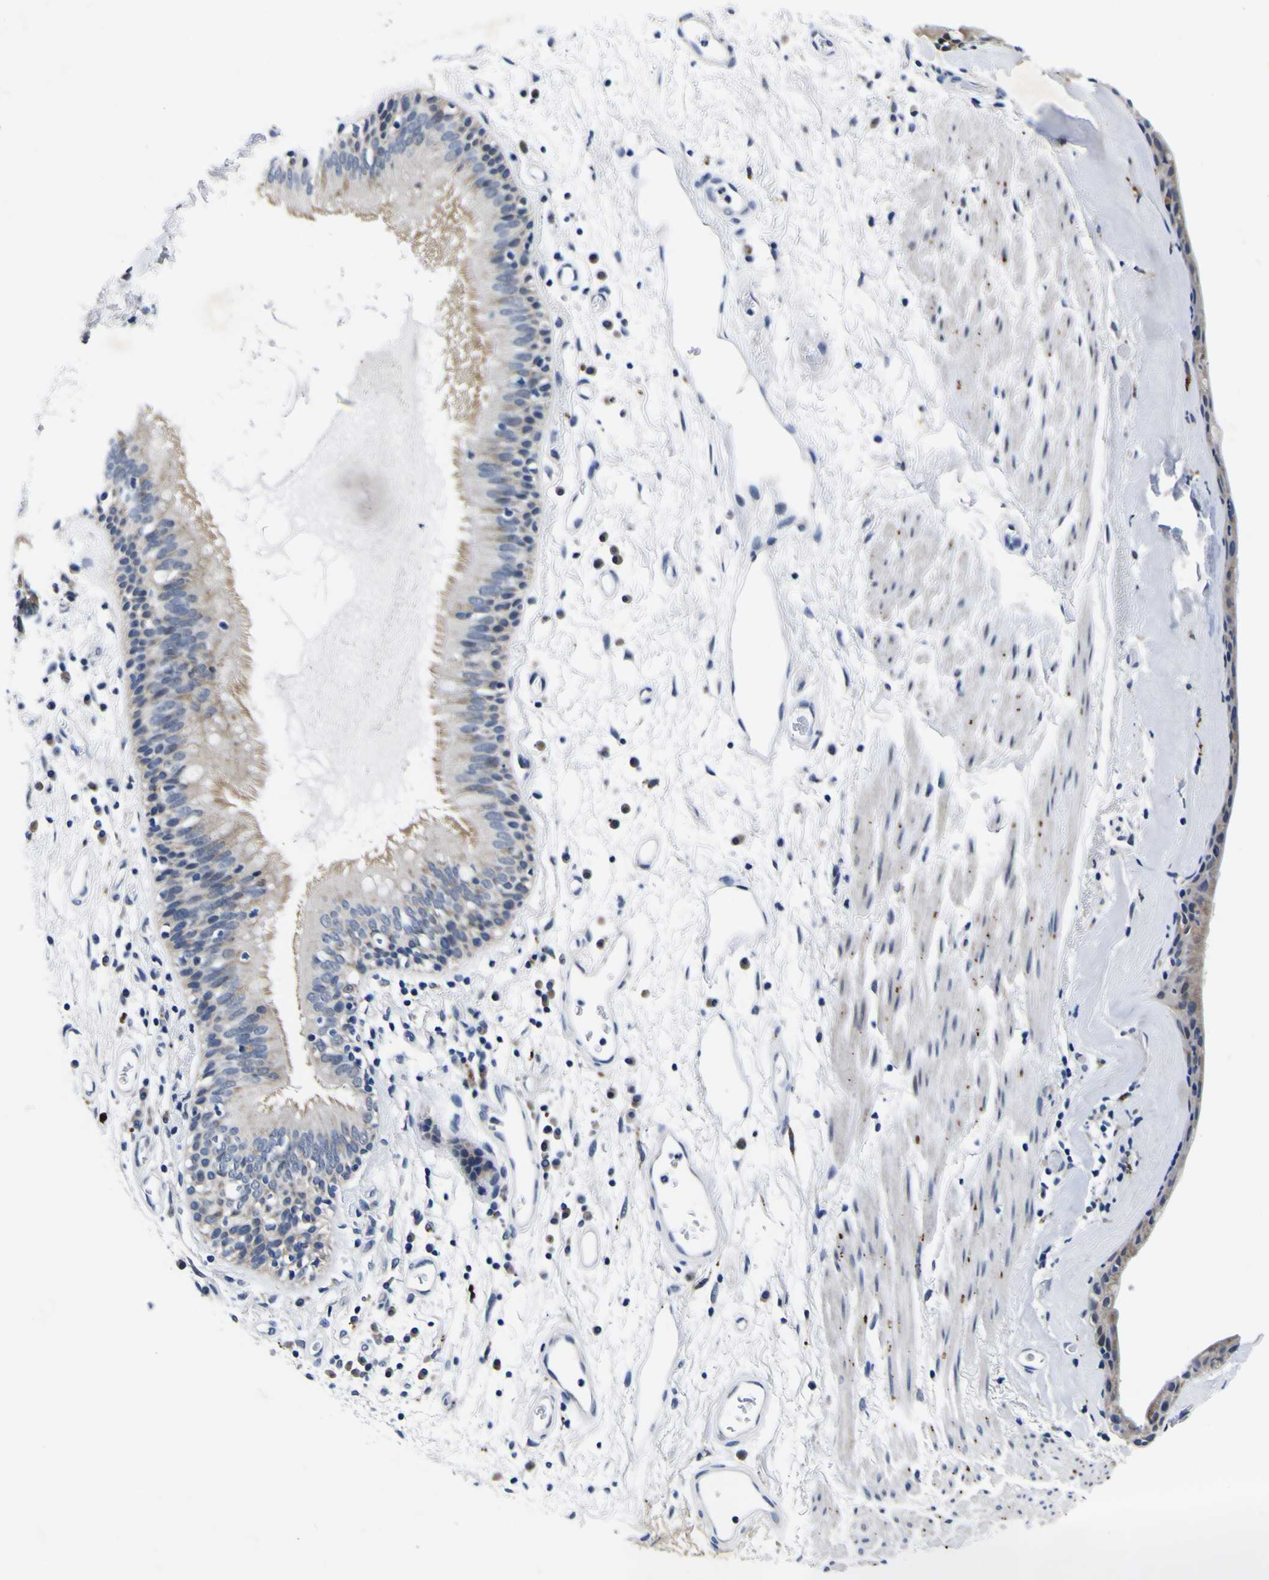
{"staining": {"intensity": "weak", "quantity": "25%-75%", "location": "cytoplasmic/membranous"}, "tissue": "bronchus", "cell_type": "Respiratory epithelial cells", "image_type": "normal", "snomed": [{"axis": "morphology", "description": "Normal tissue, NOS"}, {"axis": "morphology", "description": "Adenocarcinoma, NOS"}, {"axis": "topography", "description": "Bronchus"}, {"axis": "topography", "description": "Lung"}], "caption": "Protein expression by immunohistochemistry (IHC) reveals weak cytoplasmic/membranous positivity in approximately 25%-75% of respiratory epithelial cells in normal bronchus.", "gene": "IGFLR1", "patient": {"sex": "female", "age": 54}}